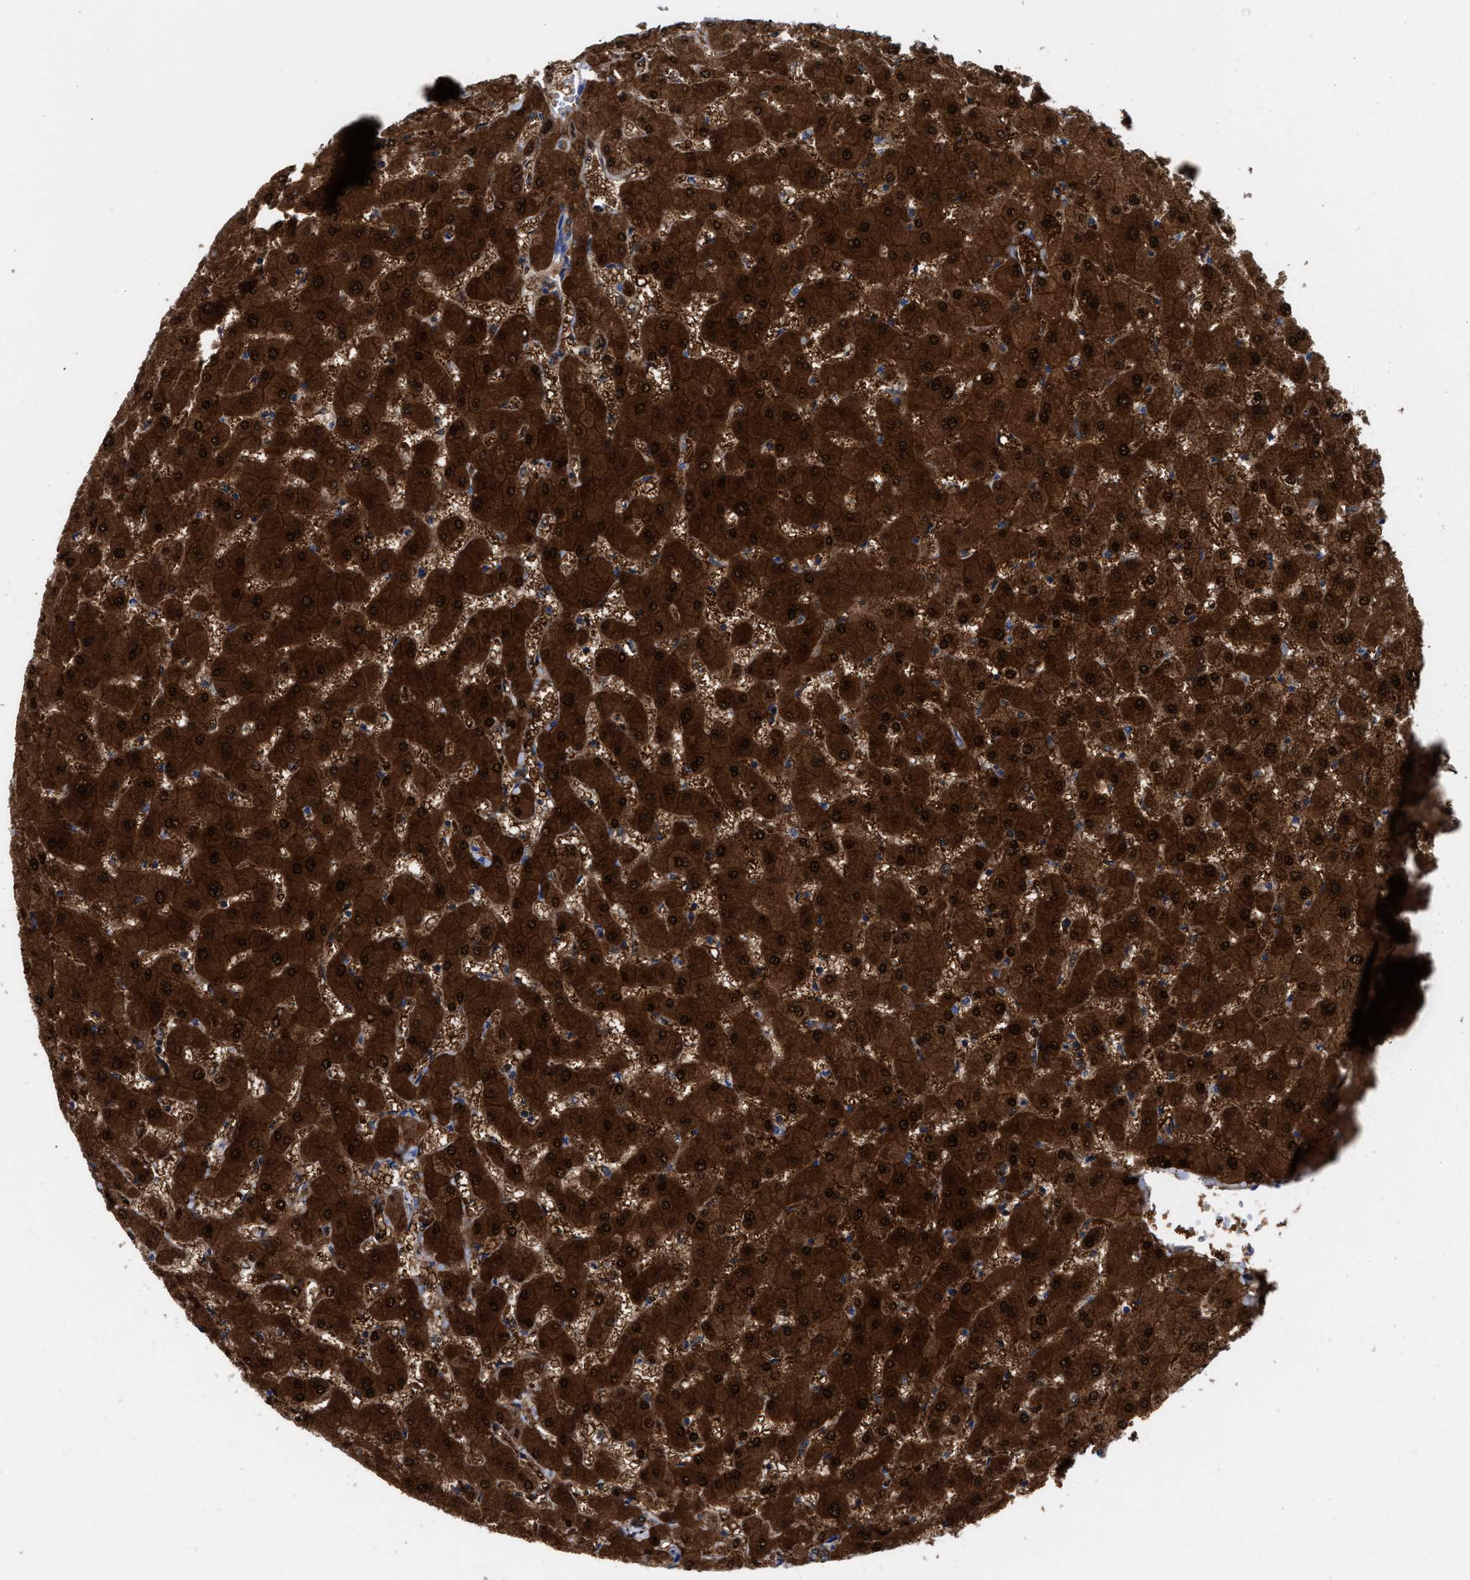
{"staining": {"intensity": "moderate", "quantity": ">75%", "location": "cytoplasmic/membranous"}, "tissue": "liver", "cell_type": "Cholangiocytes", "image_type": "normal", "snomed": [{"axis": "morphology", "description": "Normal tissue, NOS"}, {"axis": "topography", "description": "Liver"}], "caption": "Human liver stained for a protein (brown) displays moderate cytoplasmic/membranous positive expression in approximately >75% of cholangiocytes.", "gene": "RBKS", "patient": {"sex": "female", "age": 63}}